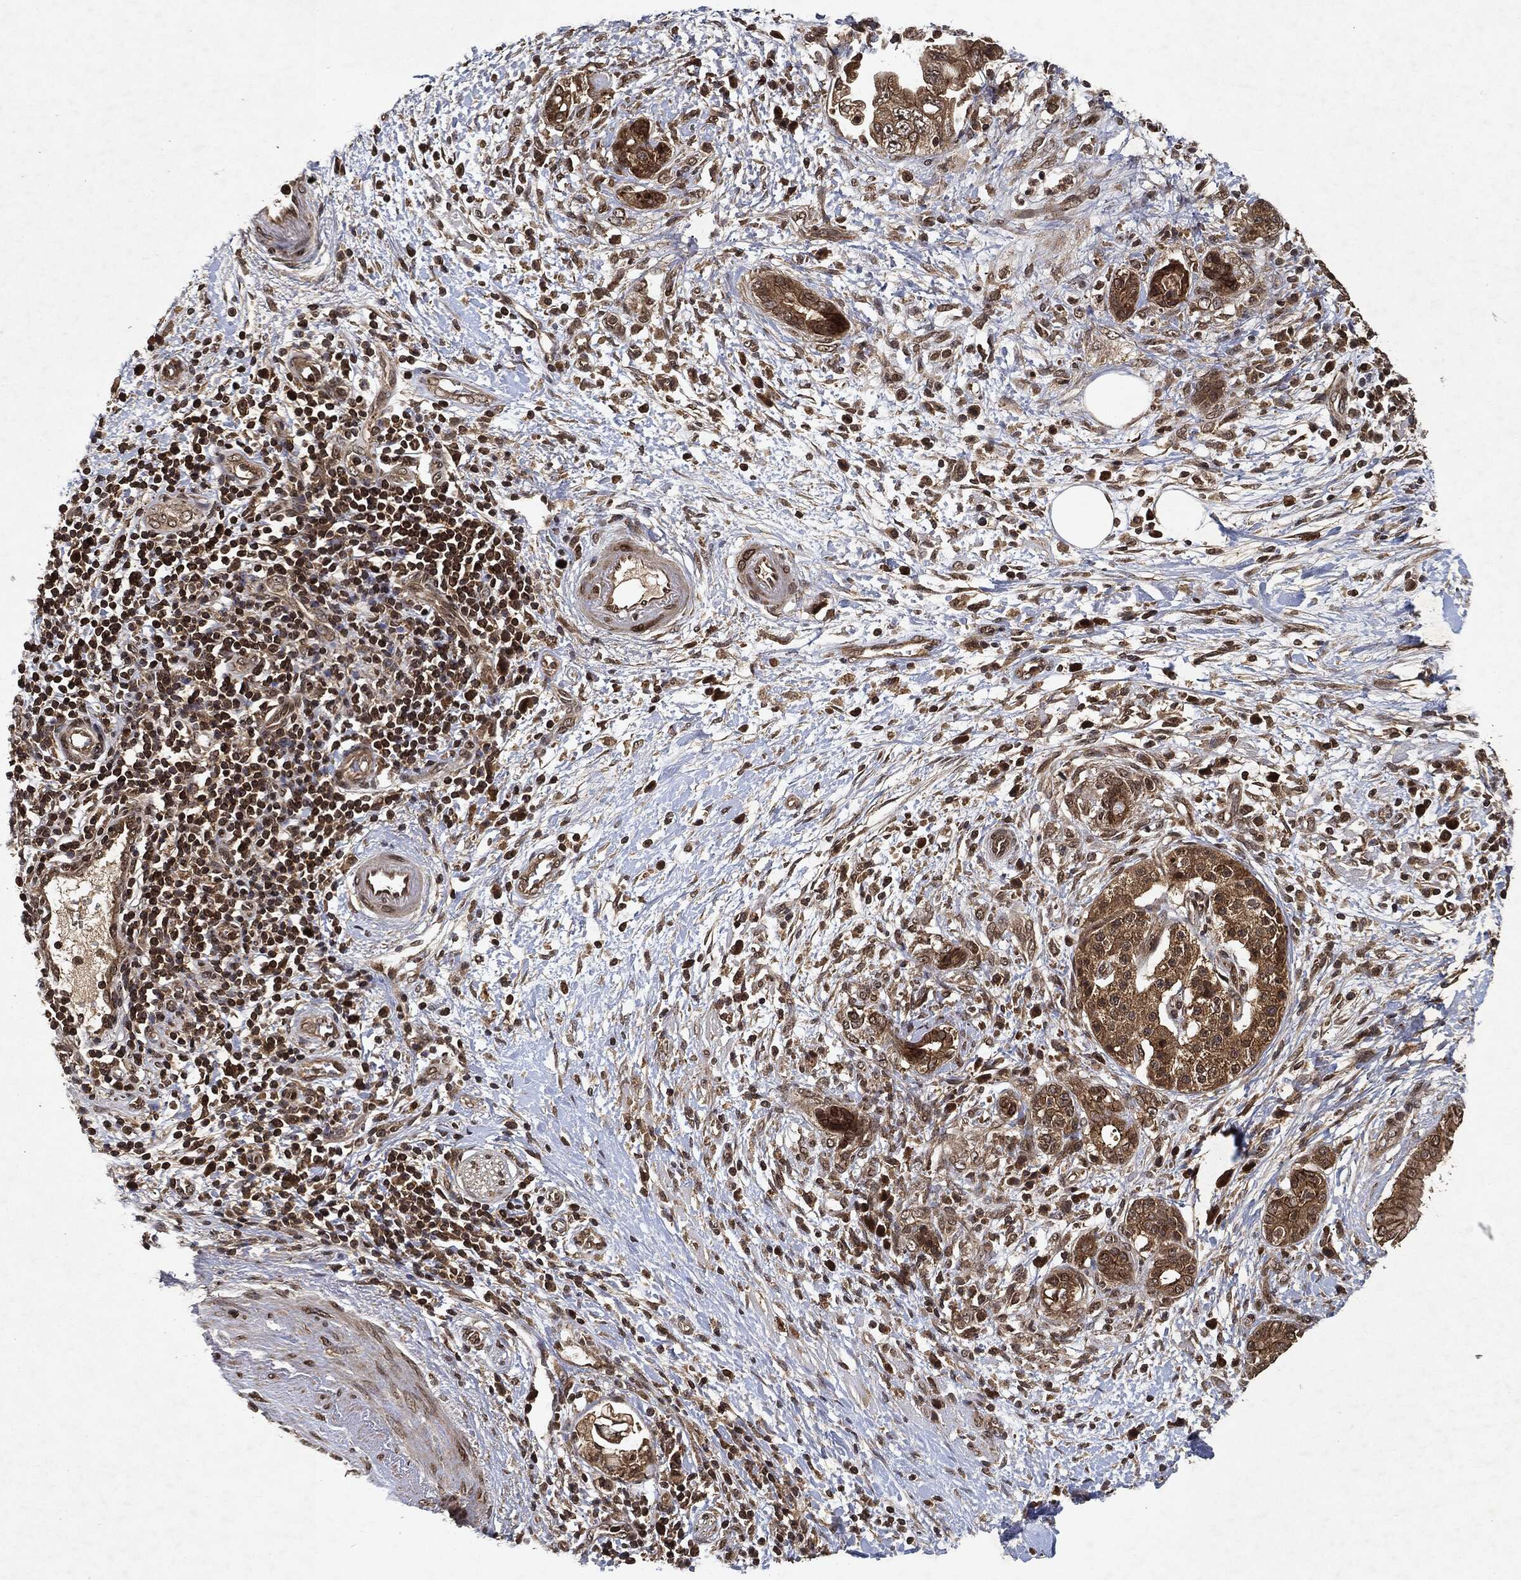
{"staining": {"intensity": "moderate", "quantity": ">75%", "location": "cytoplasmic/membranous"}, "tissue": "pancreatic cancer", "cell_type": "Tumor cells", "image_type": "cancer", "snomed": [{"axis": "morphology", "description": "Adenocarcinoma, NOS"}, {"axis": "topography", "description": "Pancreas"}], "caption": "Tumor cells exhibit moderate cytoplasmic/membranous expression in approximately >75% of cells in pancreatic cancer (adenocarcinoma).", "gene": "ZNF226", "patient": {"sex": "female", "age": 73}}